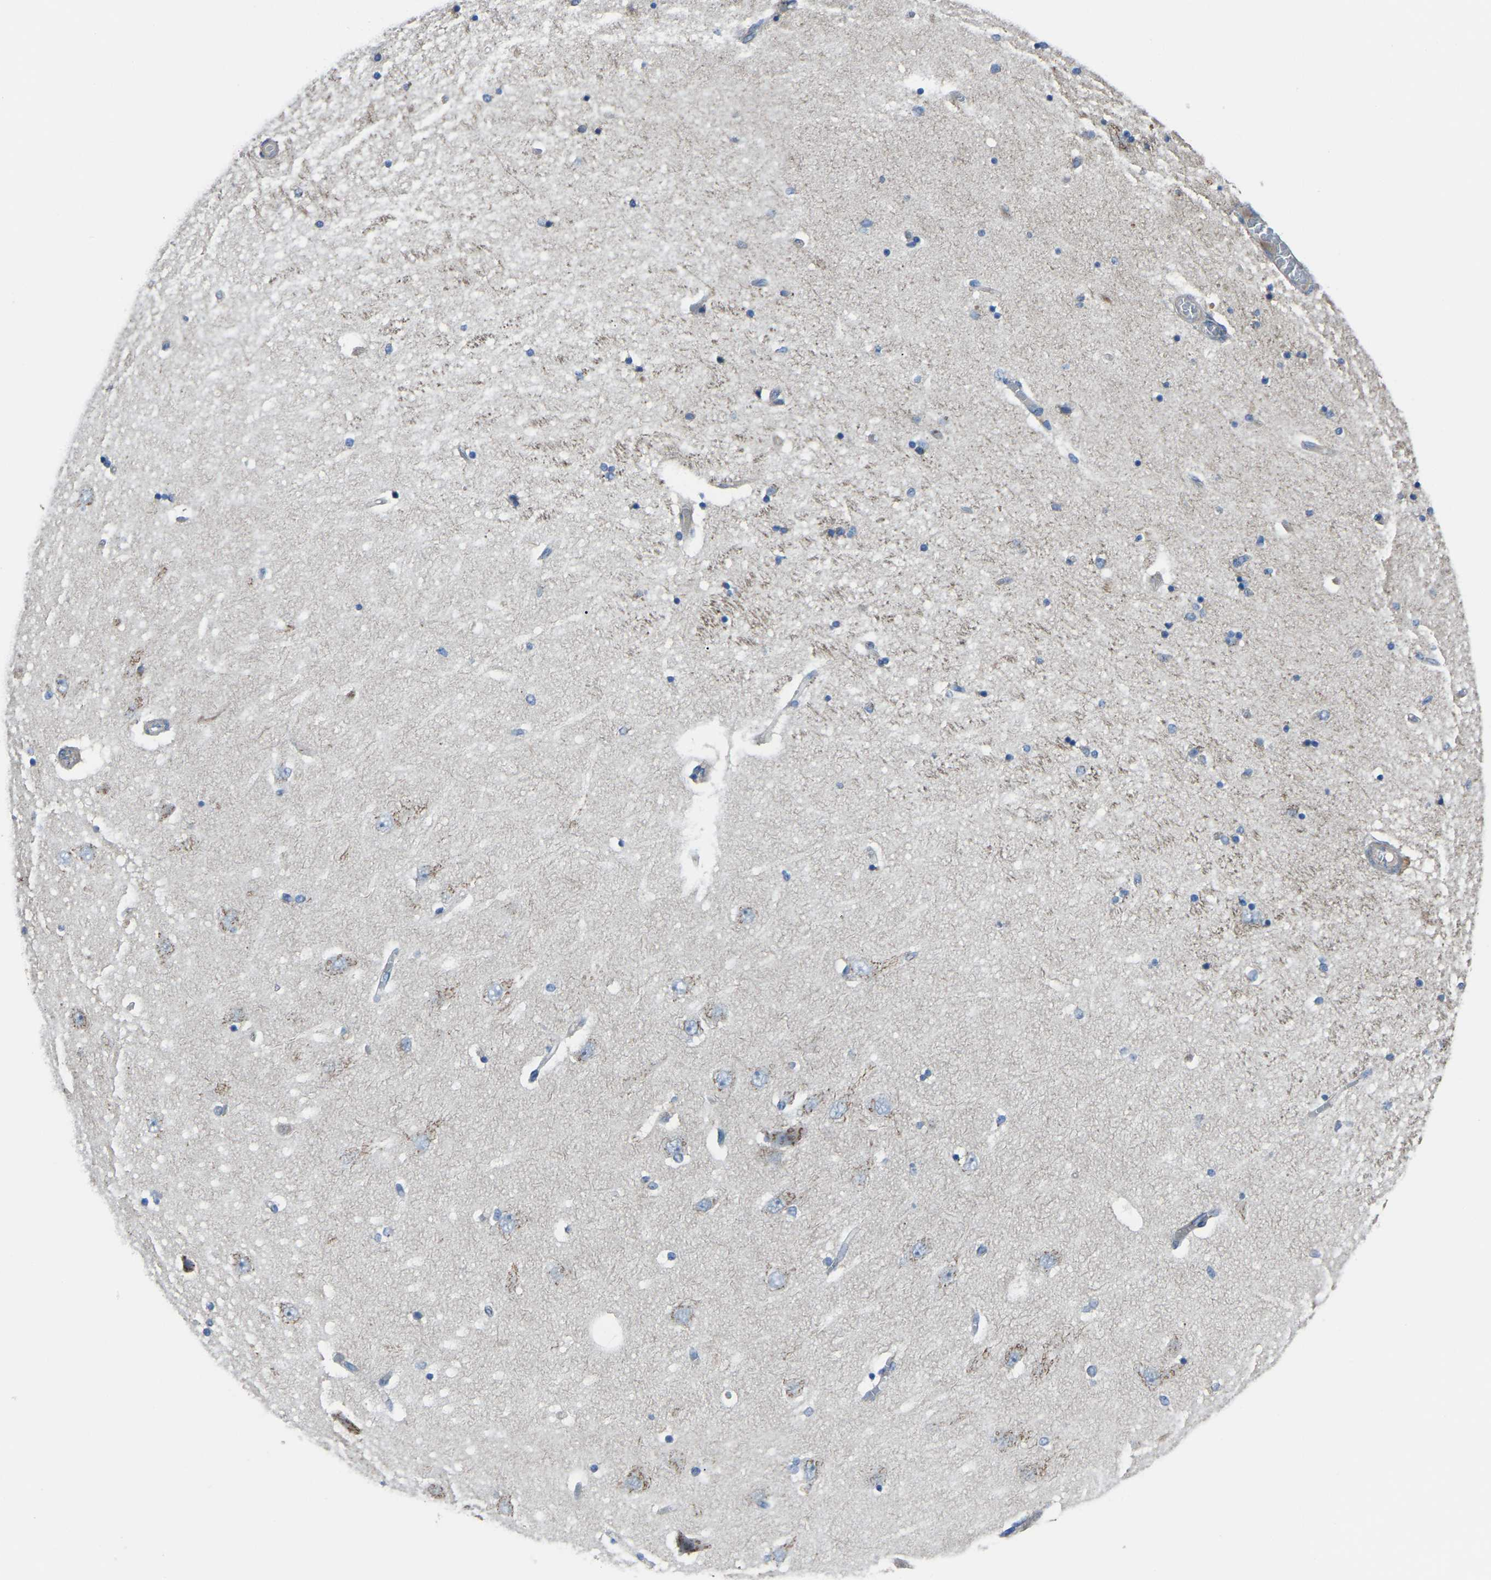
{"staining": {"intensity": "weak", "quantity": "<25%", "location": "cytoplasmic/membranous"}, "tissue": "hippocampus", "cell_type": "Glial cells", "image_type": "normal", "snomed": [{"axis": "morphology", "description": "Normal tissue, NOS"}, {"axis": "topography", "description": "Hippocampus"}], "caption": "An immunohistochemistry (IHC) image of normal hippocampus is shown. There is no staining in glial cells of hippocampus.", "gene": "CANT1", "patient": {"sex": "female", "age": 54}}